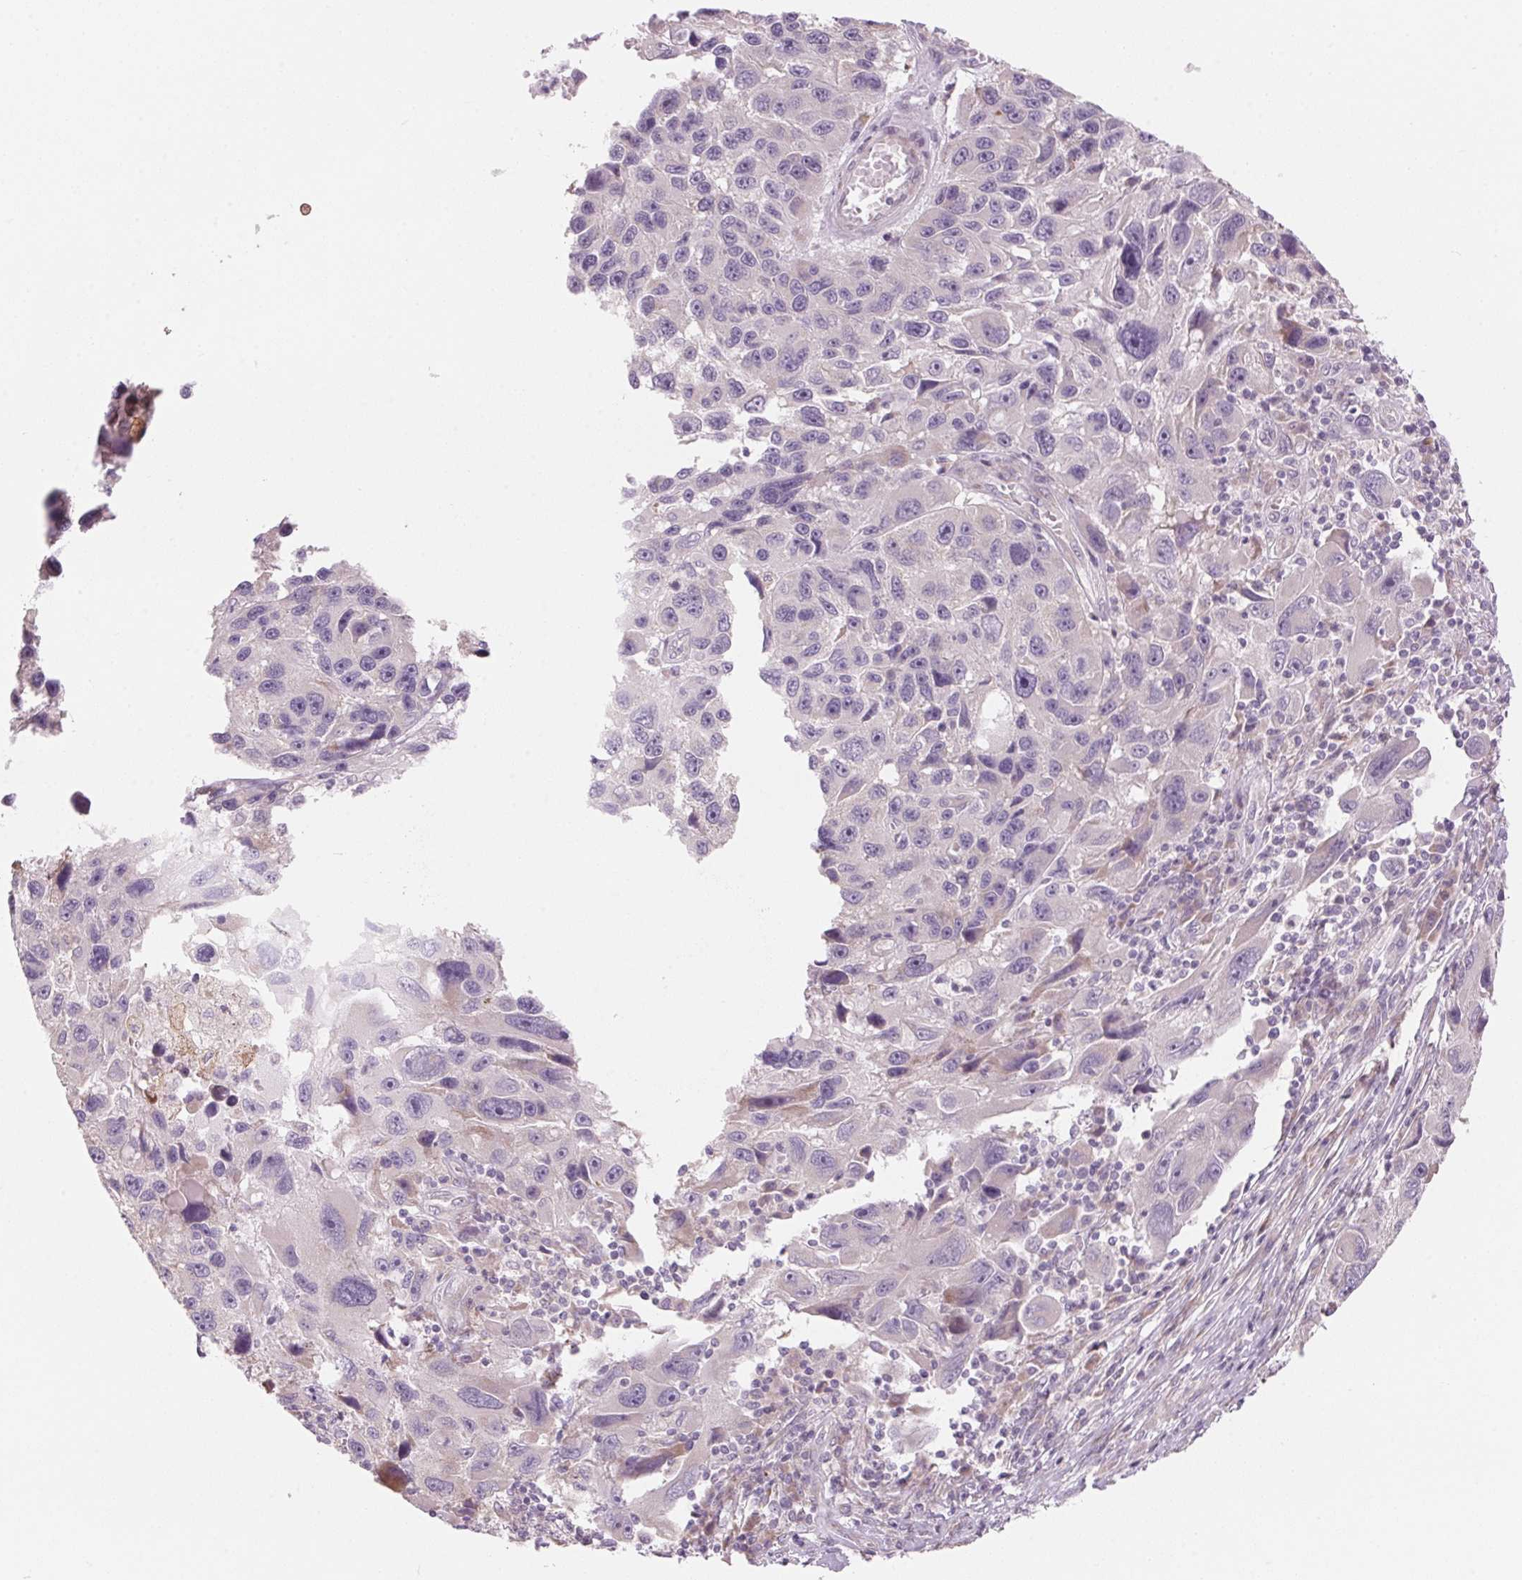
{"staining": {"intensity": "negative", "quantity": "none", "location": "none"}, "tissue": "melanoma", "cell_type": "Tumor cells", "image_type": "cancer", "snomed": [{"axis": "morphology", "description": "Malignant melanoma, NOS"}, {"axis": "topography", "description": "Skin"}], "caption": "This is an immunohistochemistry (IHC) image of human malignant melanoma. There is no staining in tumor cells.", "gene": "GNMT", "patient": {"sex": "male", "age": 53}}